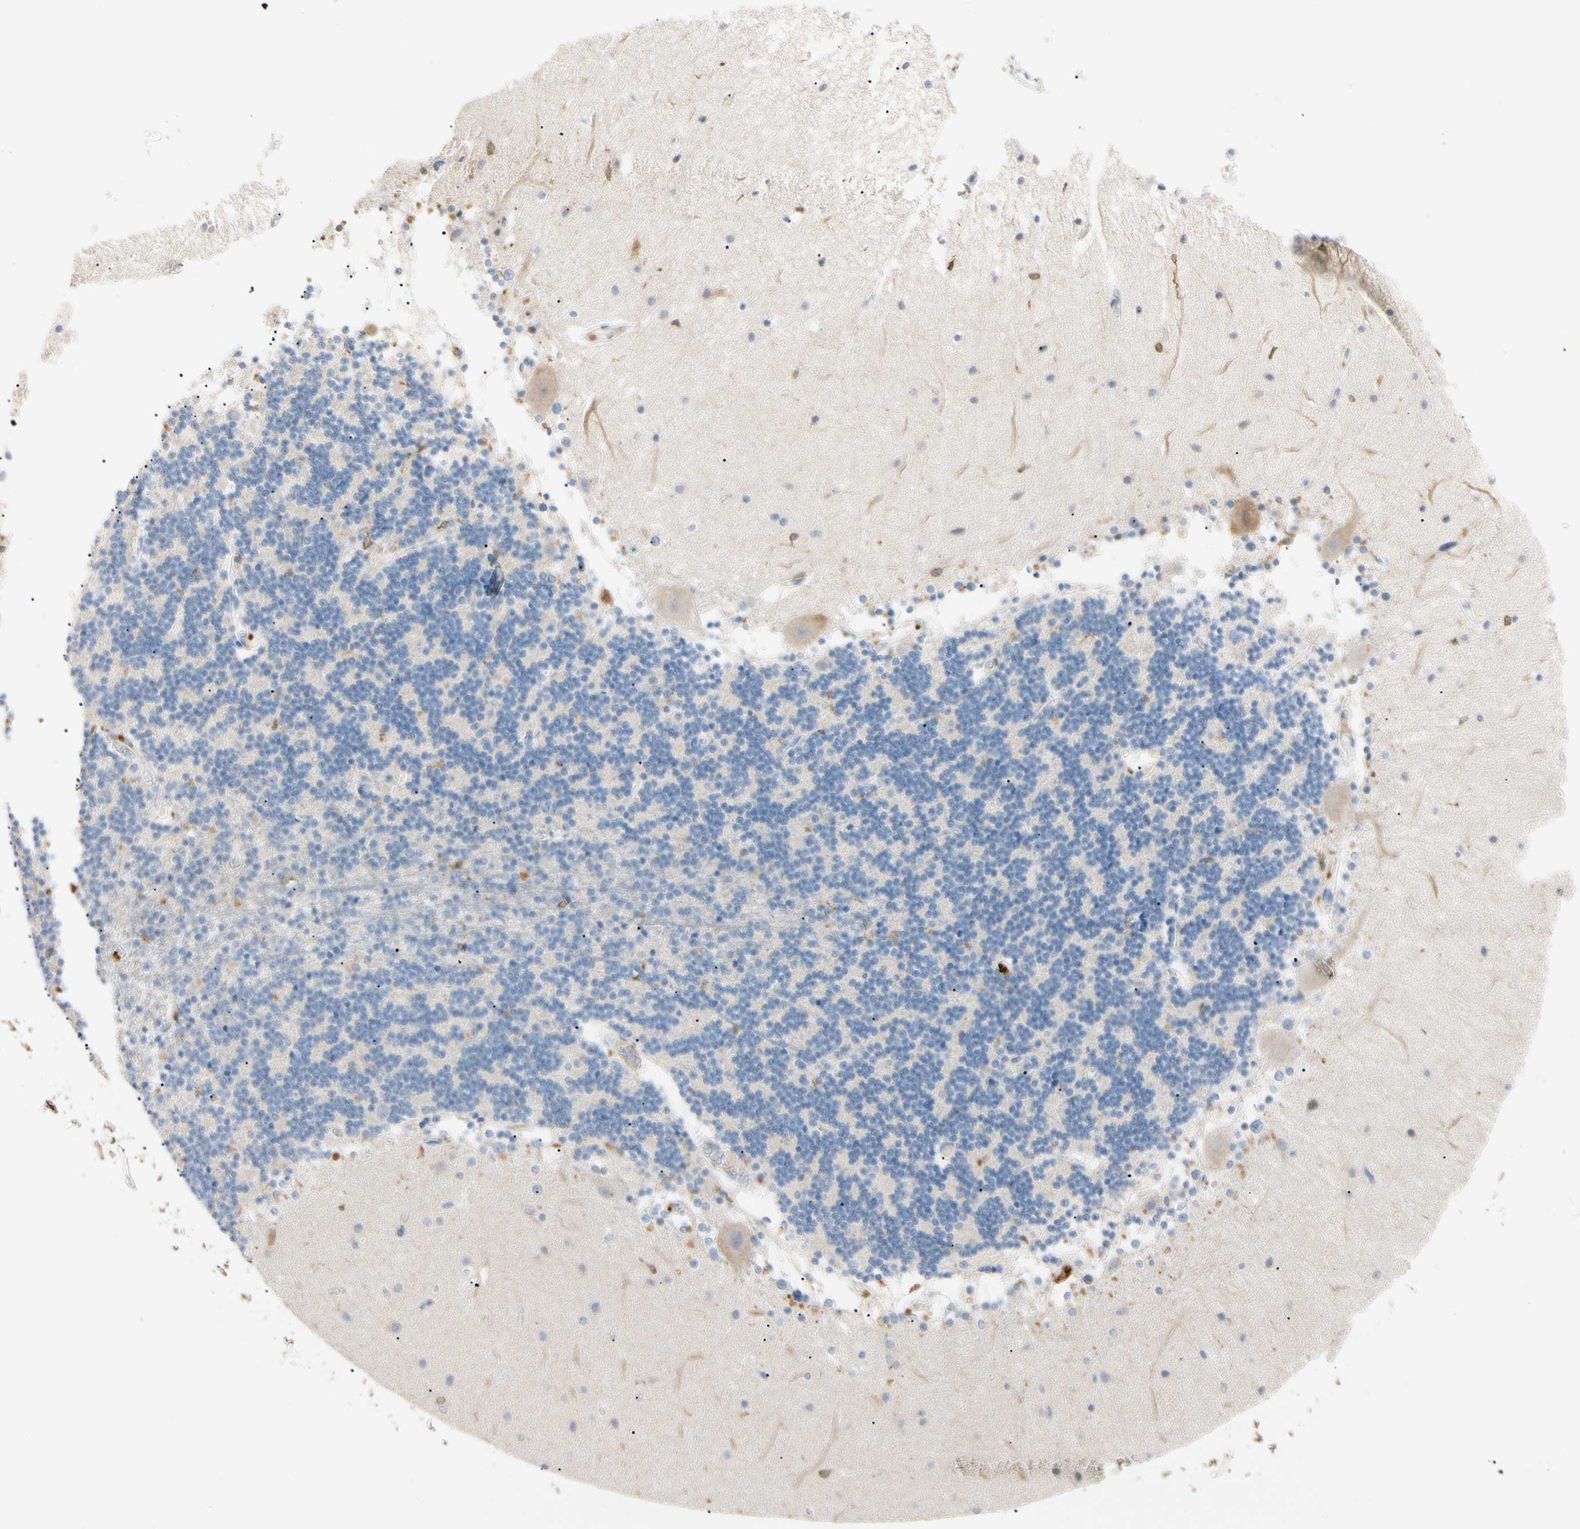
{"staining": {"intensity": "moderate", "quantity": "<25%", "location": "cytoplasmic/membranous"}, "tissue": "cerebellum", "cell_type": "Cells in granular layer", "image_type": "normal", "snomed": [{"axis": "morphology", "description": "Normal tissue, NOS"}, {"axis": "topography", "description": "Cerebellum"}], "caption": "Protein expression analysis of benign human cerebellum reveals moderate cytoplasmic/membranous staining in about <25% of cells in granular layer.", "gene": "LPCAT2", "patient": {"sex": "female", "age": 54}}